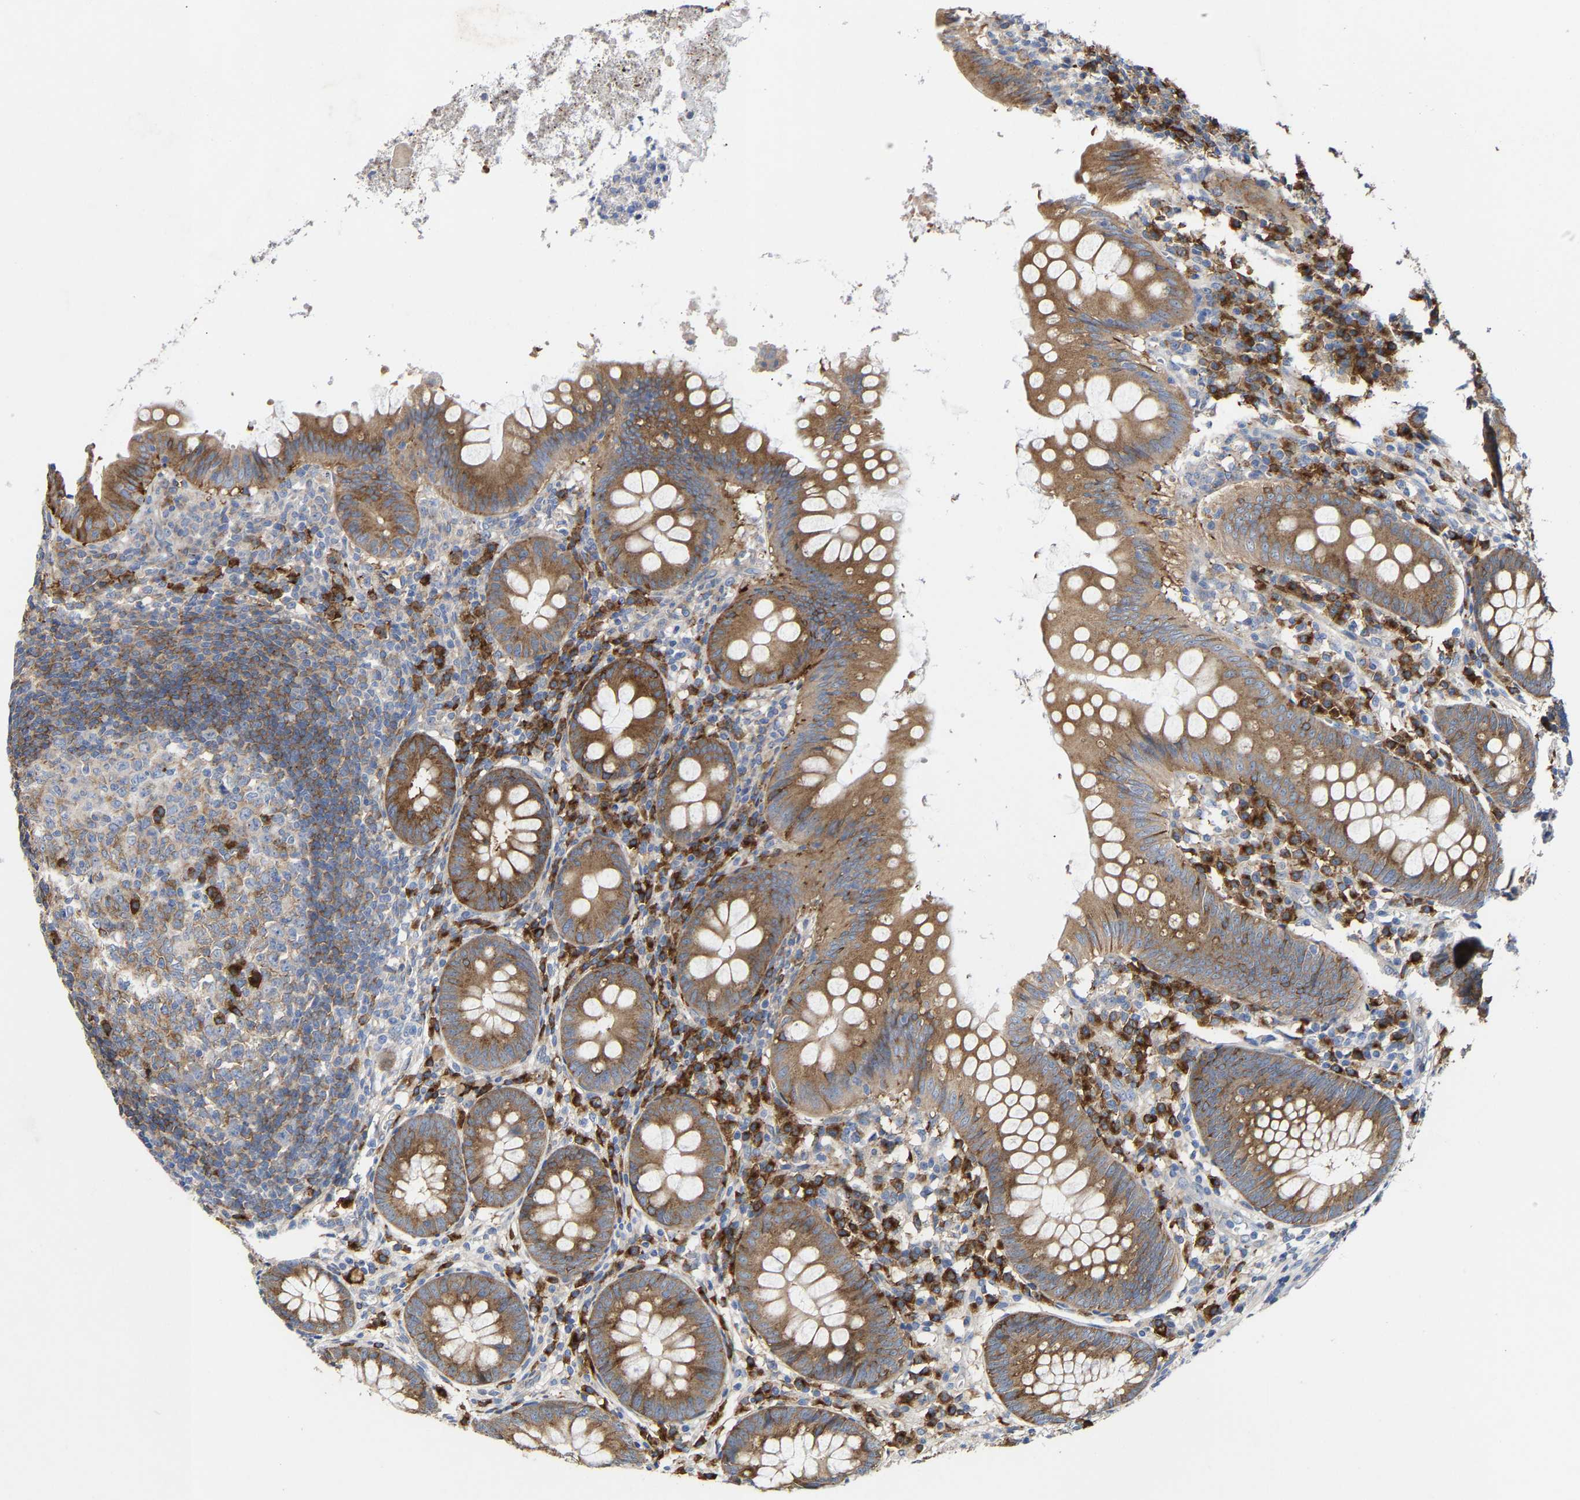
{"staining": {"intensity": "moderate", "quantity": ">75%", "location": "cytoplasmic/membranous"}, "tissue": "appendix", "cell_type": "Glandular cells", "image_type": "normal", "snomed": [{"axis": "morphology", "description": "Normal tissue, NOS"}, {"axis": "topography", "description": "Appendix"}], "caption": "Immunohistochemical staining of unremarkable human appendix displays moderate cytoplasmic/membranous protein staining in approximately >75% of glandular cells. Using DAB (3,3'-diaminobenzidine) (brown) and hematoxylin (blue) stains, captured at high magnification using brightfield microscopy.", "gene": "PPP1R15A", "patient": {"sex": "male", "age": 56}}